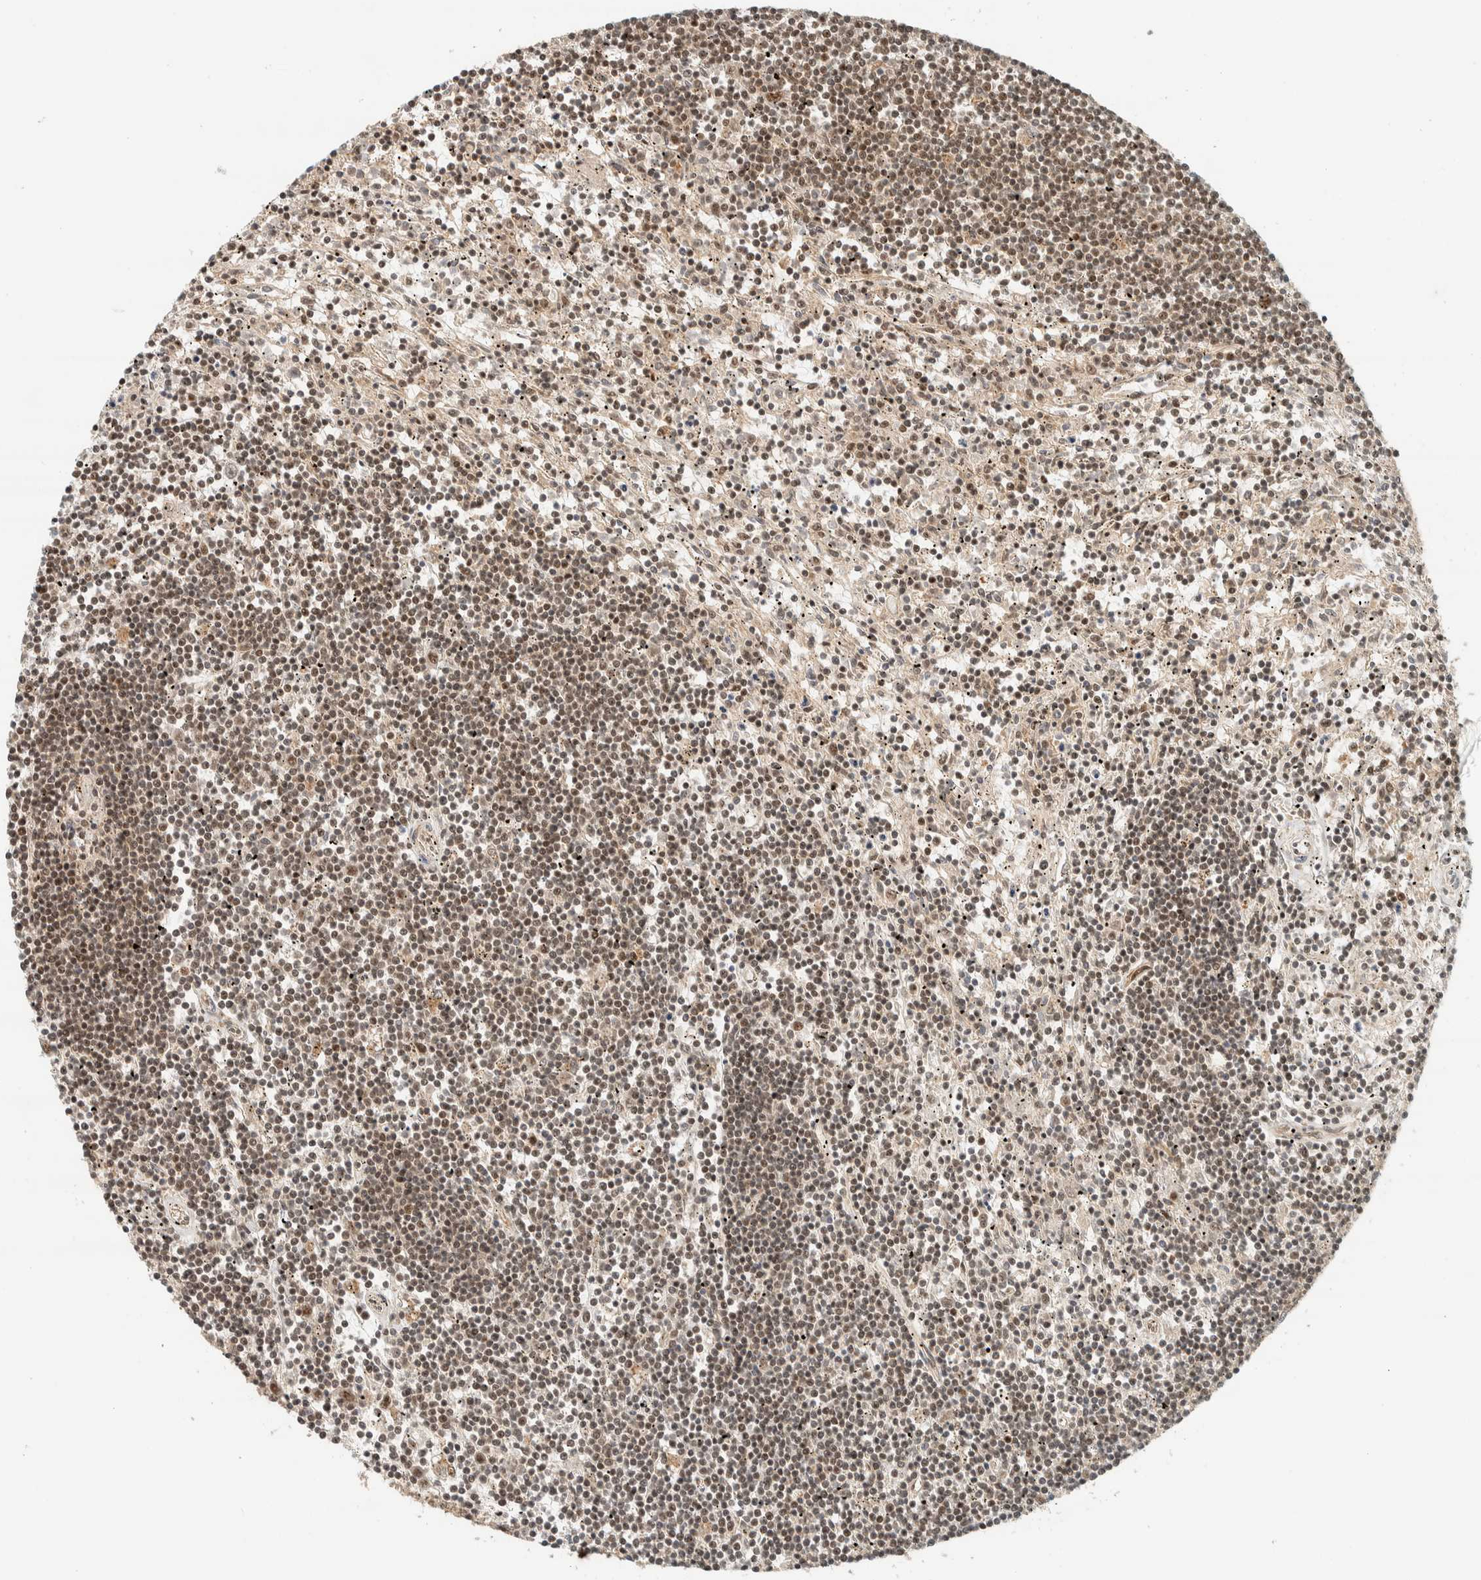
{"staining": {"intensity": "moderate", "quantity": ">75%", "location": "nuclear"}, "tissue": "lymphoma", "cell_type": "Tumor cells", "image_type": "cancer", "snomed": [{"axis": "morphology", "description": "Malignant lymphoma, non-Hodgkin's type, Low grade"}, {"axis": "topography", "description": "Spleen"}], "caption": "There is medium levels of moderate nuclear expression in tumor cells of low-grade malignant lymphoma, non-Hodgkin's type, as demonstrated by immunohistochemical staining (brown color).", "gene": "SIK1", "patient": {"sex": "male", "age": 76}}